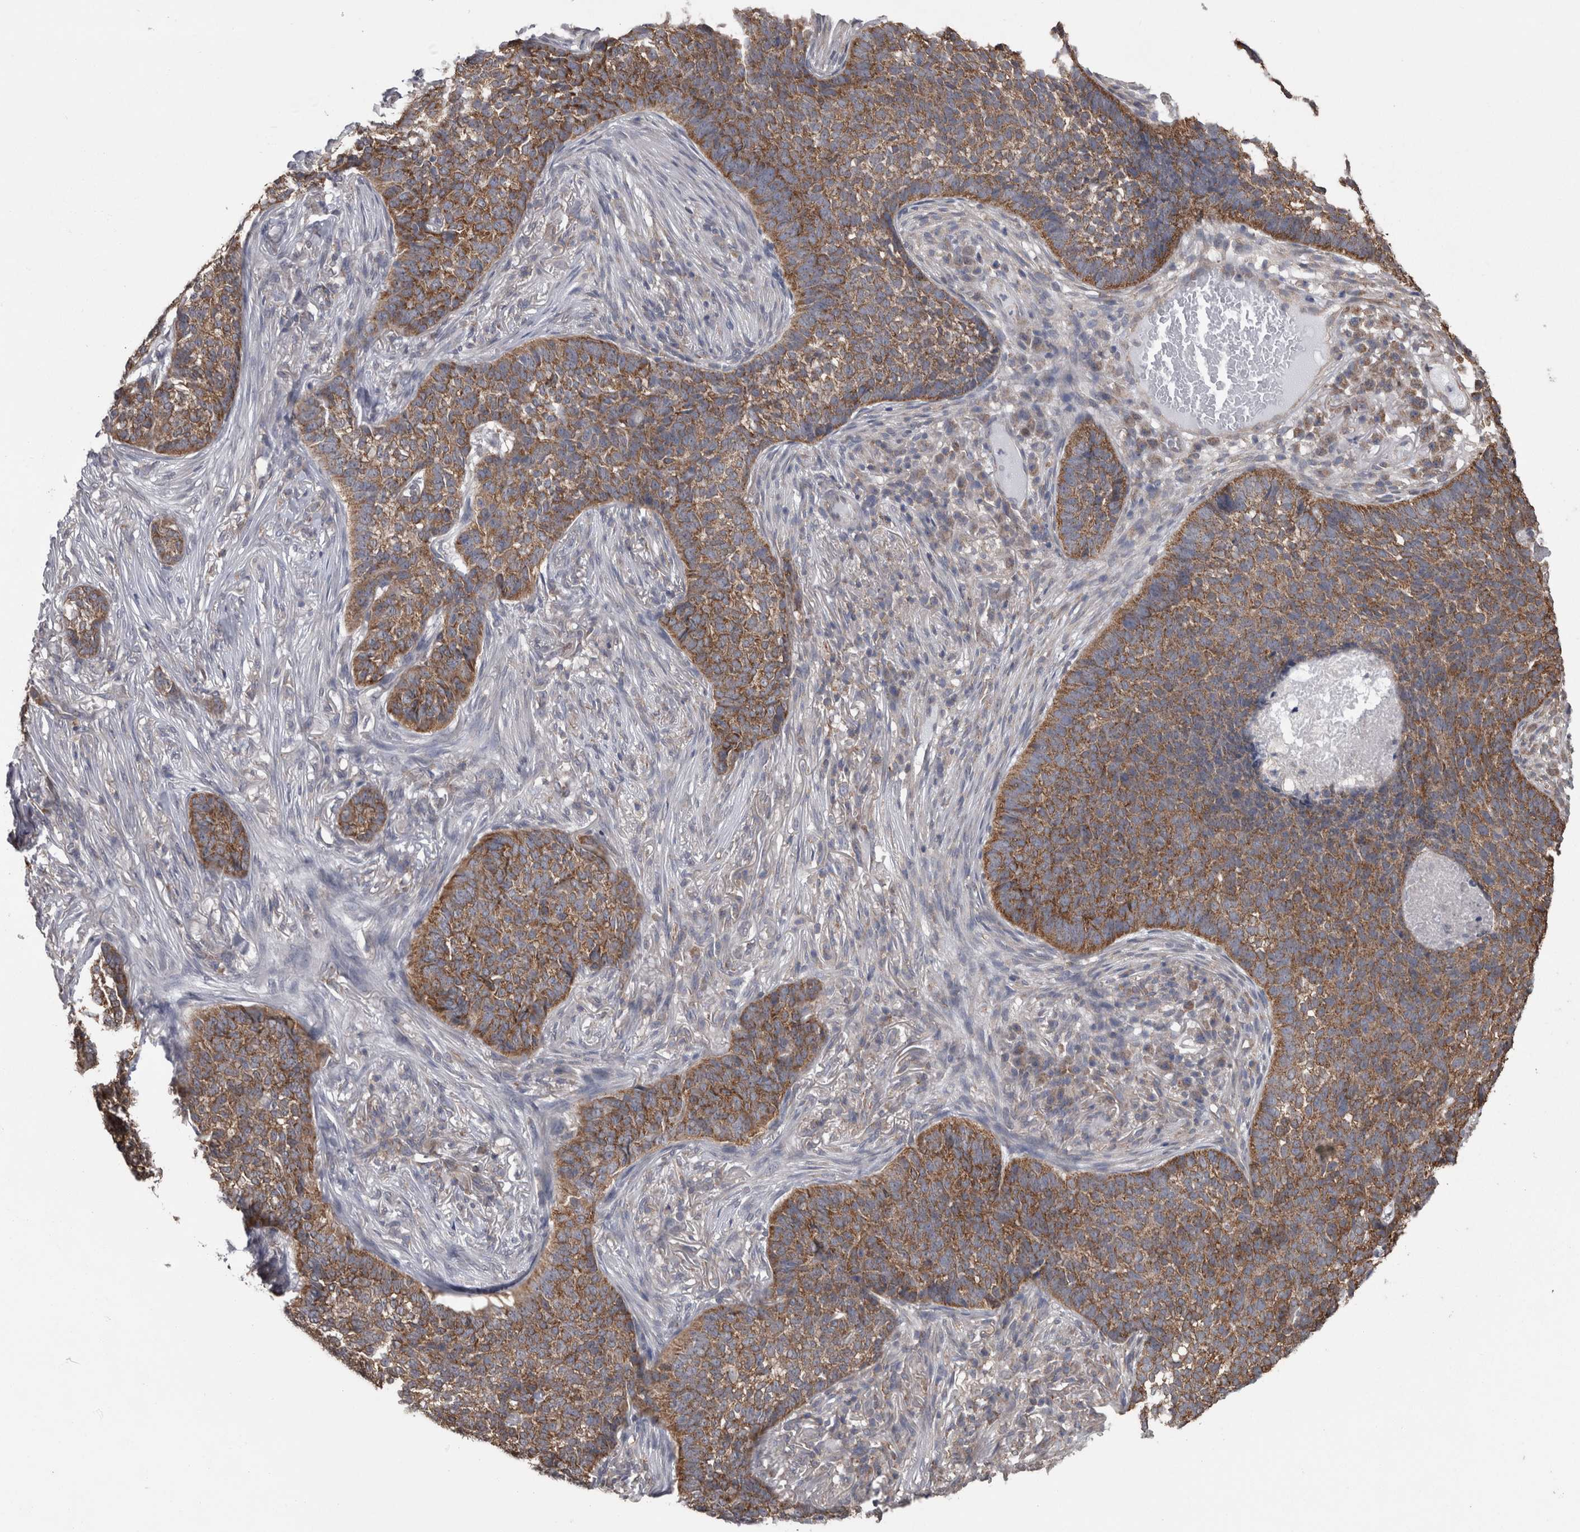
{"staining": {"intensity": "moderate", "quantity": ">75%", "location": "cytoplasmic/membranous"}, "tissue": "skin cancer", "cell_type": "Tumor cells", "image_type": "cancer", "snomed": [{"axis": "morphology", "description": "Basal cell carcinoma"}, {"axis": "topography", "description": "Skin"}], "caption": "Skin cancer stained with a brown dye demonstrates moderate cytoplasmic/membranous positive positivity in about >75% of tumor cells.", "gene": "DDX6", "patient": {"sex": "male", "age": 85}}